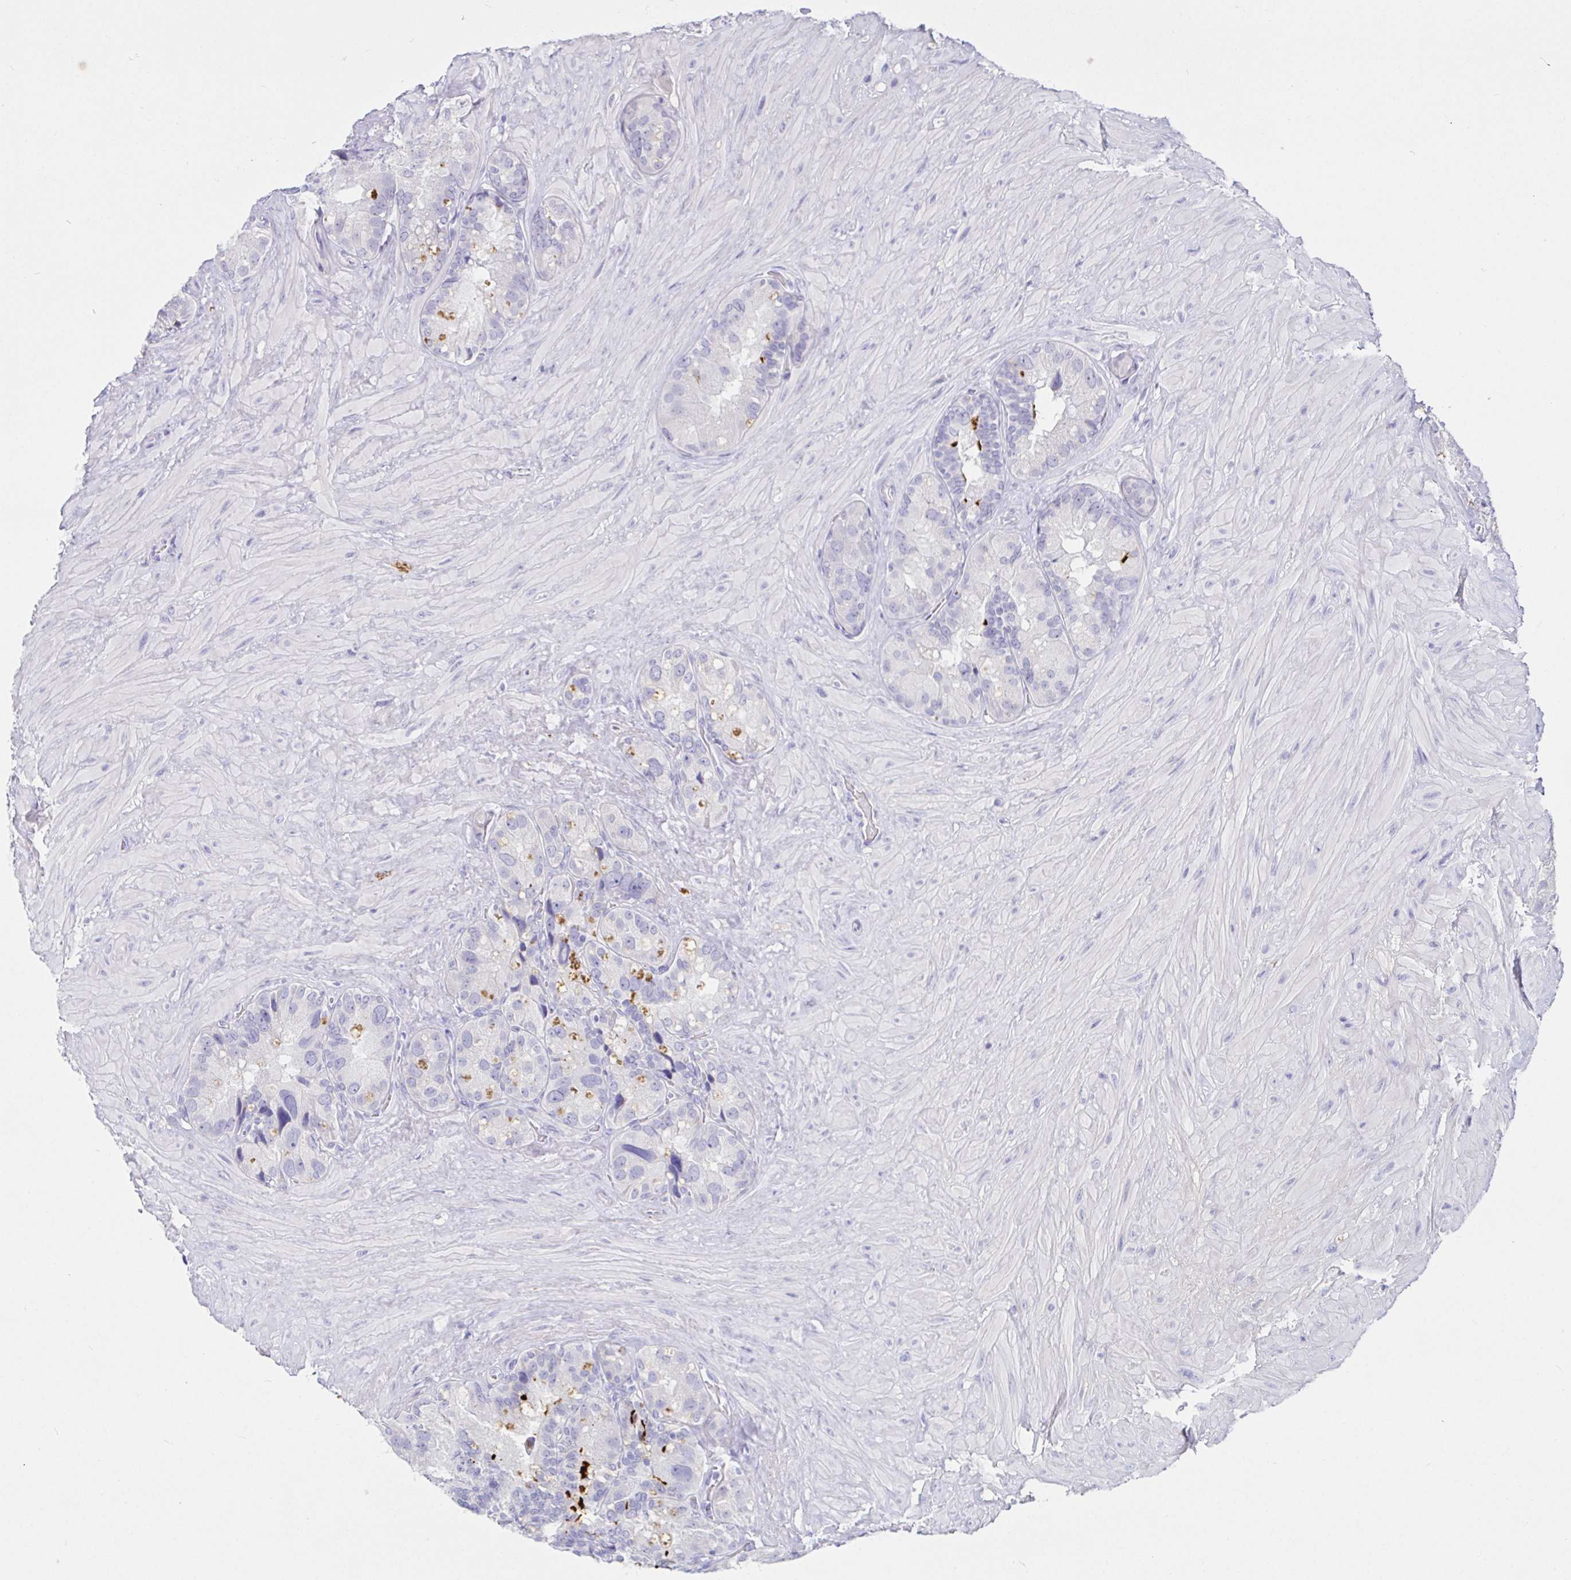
{"staining": {"intensity": "negative", "quantity": "none", "location": "none"}, "tissue": "seminal vesicle", "cell_type": "Glandular cells", "image_type": "normal", "snomed": [{"axis": "morphology", "description": "Normal tissue, NOS"}, {"axis": "topography", "description": "Seminal veicle"}], "caption": "Human seminal vesicle stained for a protein using immunohistochemistry (IHC) reveals no staining in glandular cells.", "gene": "SAA2", "patient": {"sex": "male", "age": 60}}